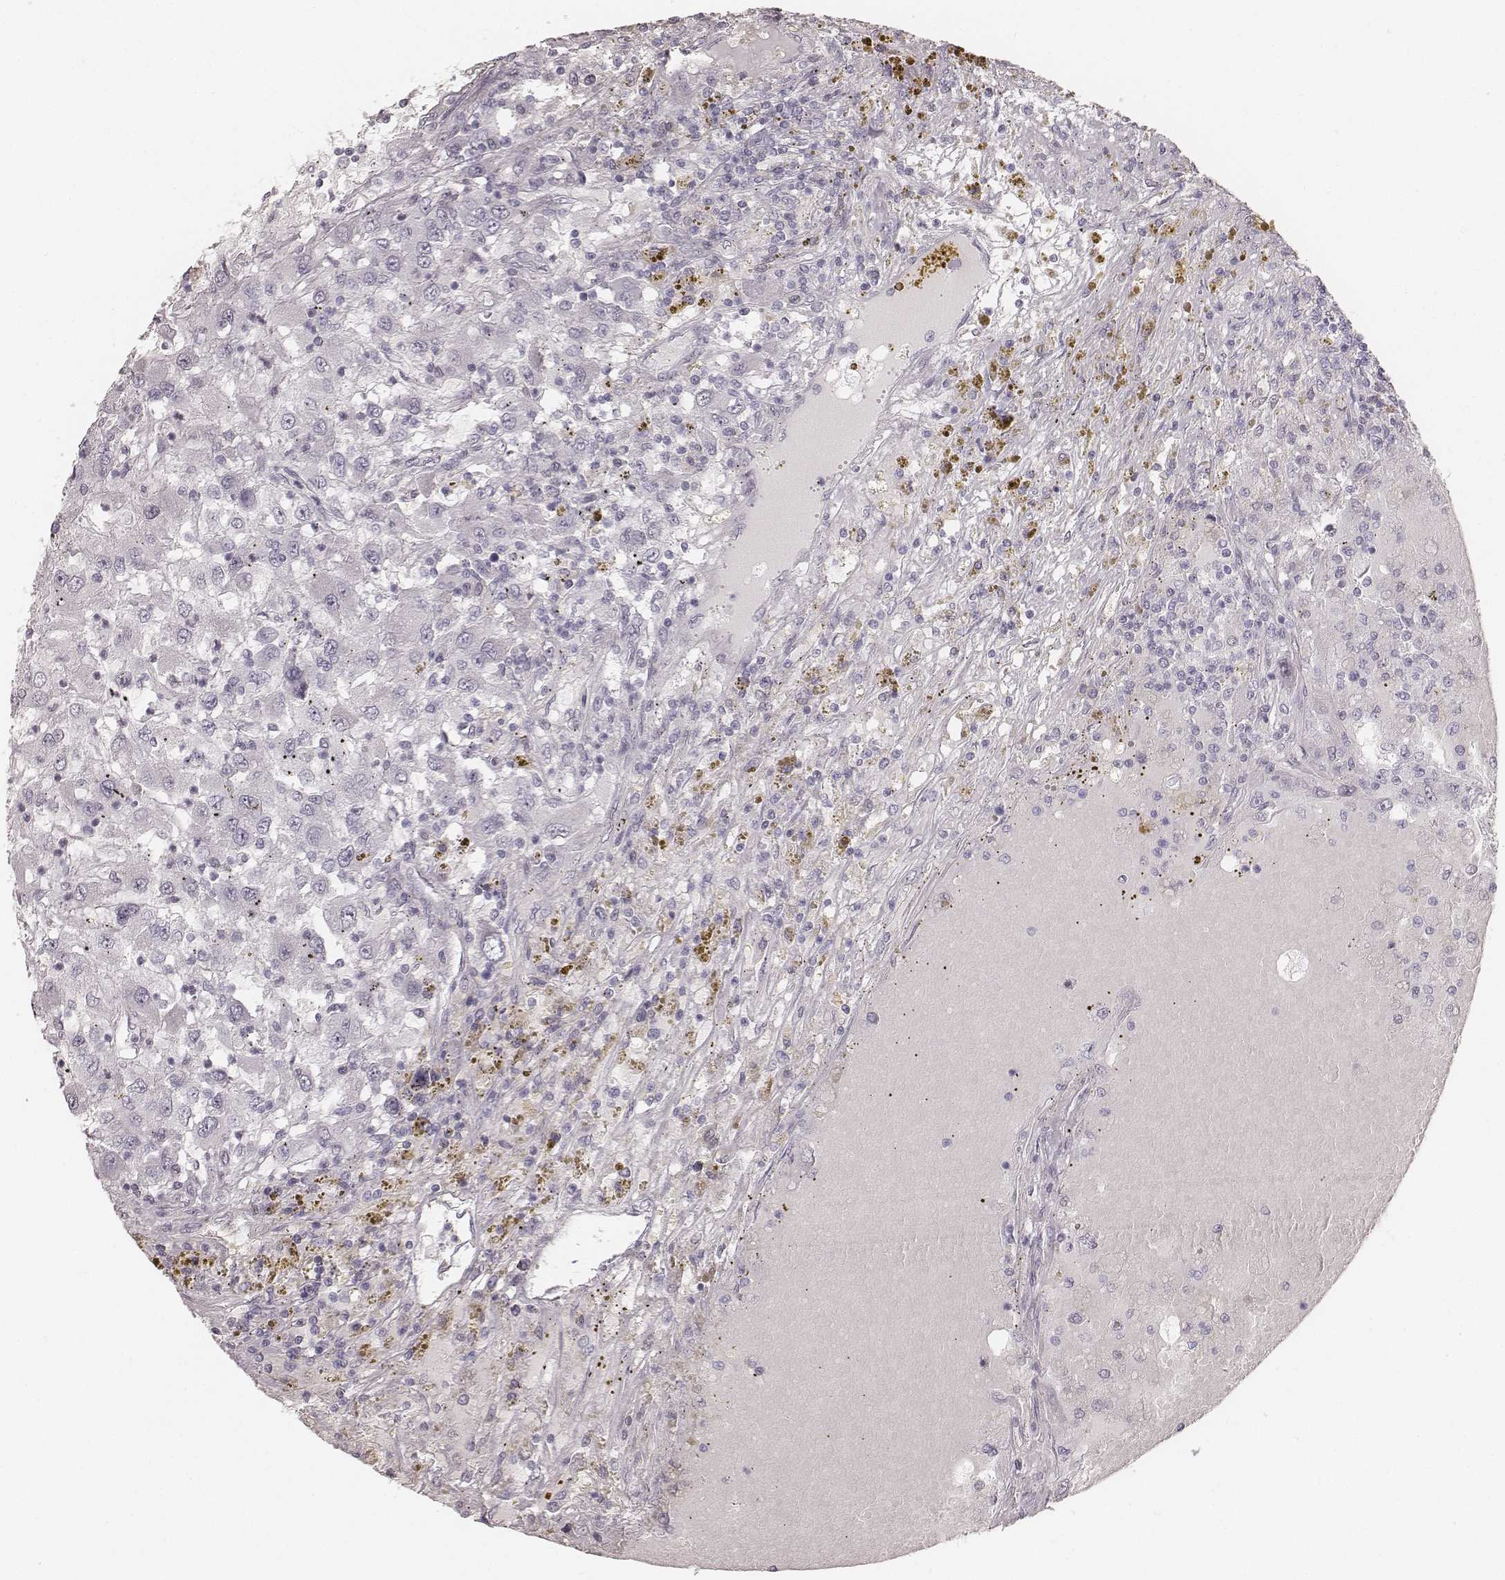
{"staining": {"intensity": "negative", "quantity": "none", "location": "none"}, "tissue": "renal cancer", "cell_type": "Tumor cells", "image_type": "cancer", "snomed": [{"axis": "morphology", "description": "Adenocarcinoma, NOS"}, {"axis": "topography", "description": "Kidney"}], "caption": "The histopathology image displays no significant expression in tumor cells of renal cancer.", "gene": "KRT34", "patient": {"sex": "female", "age": 67}}